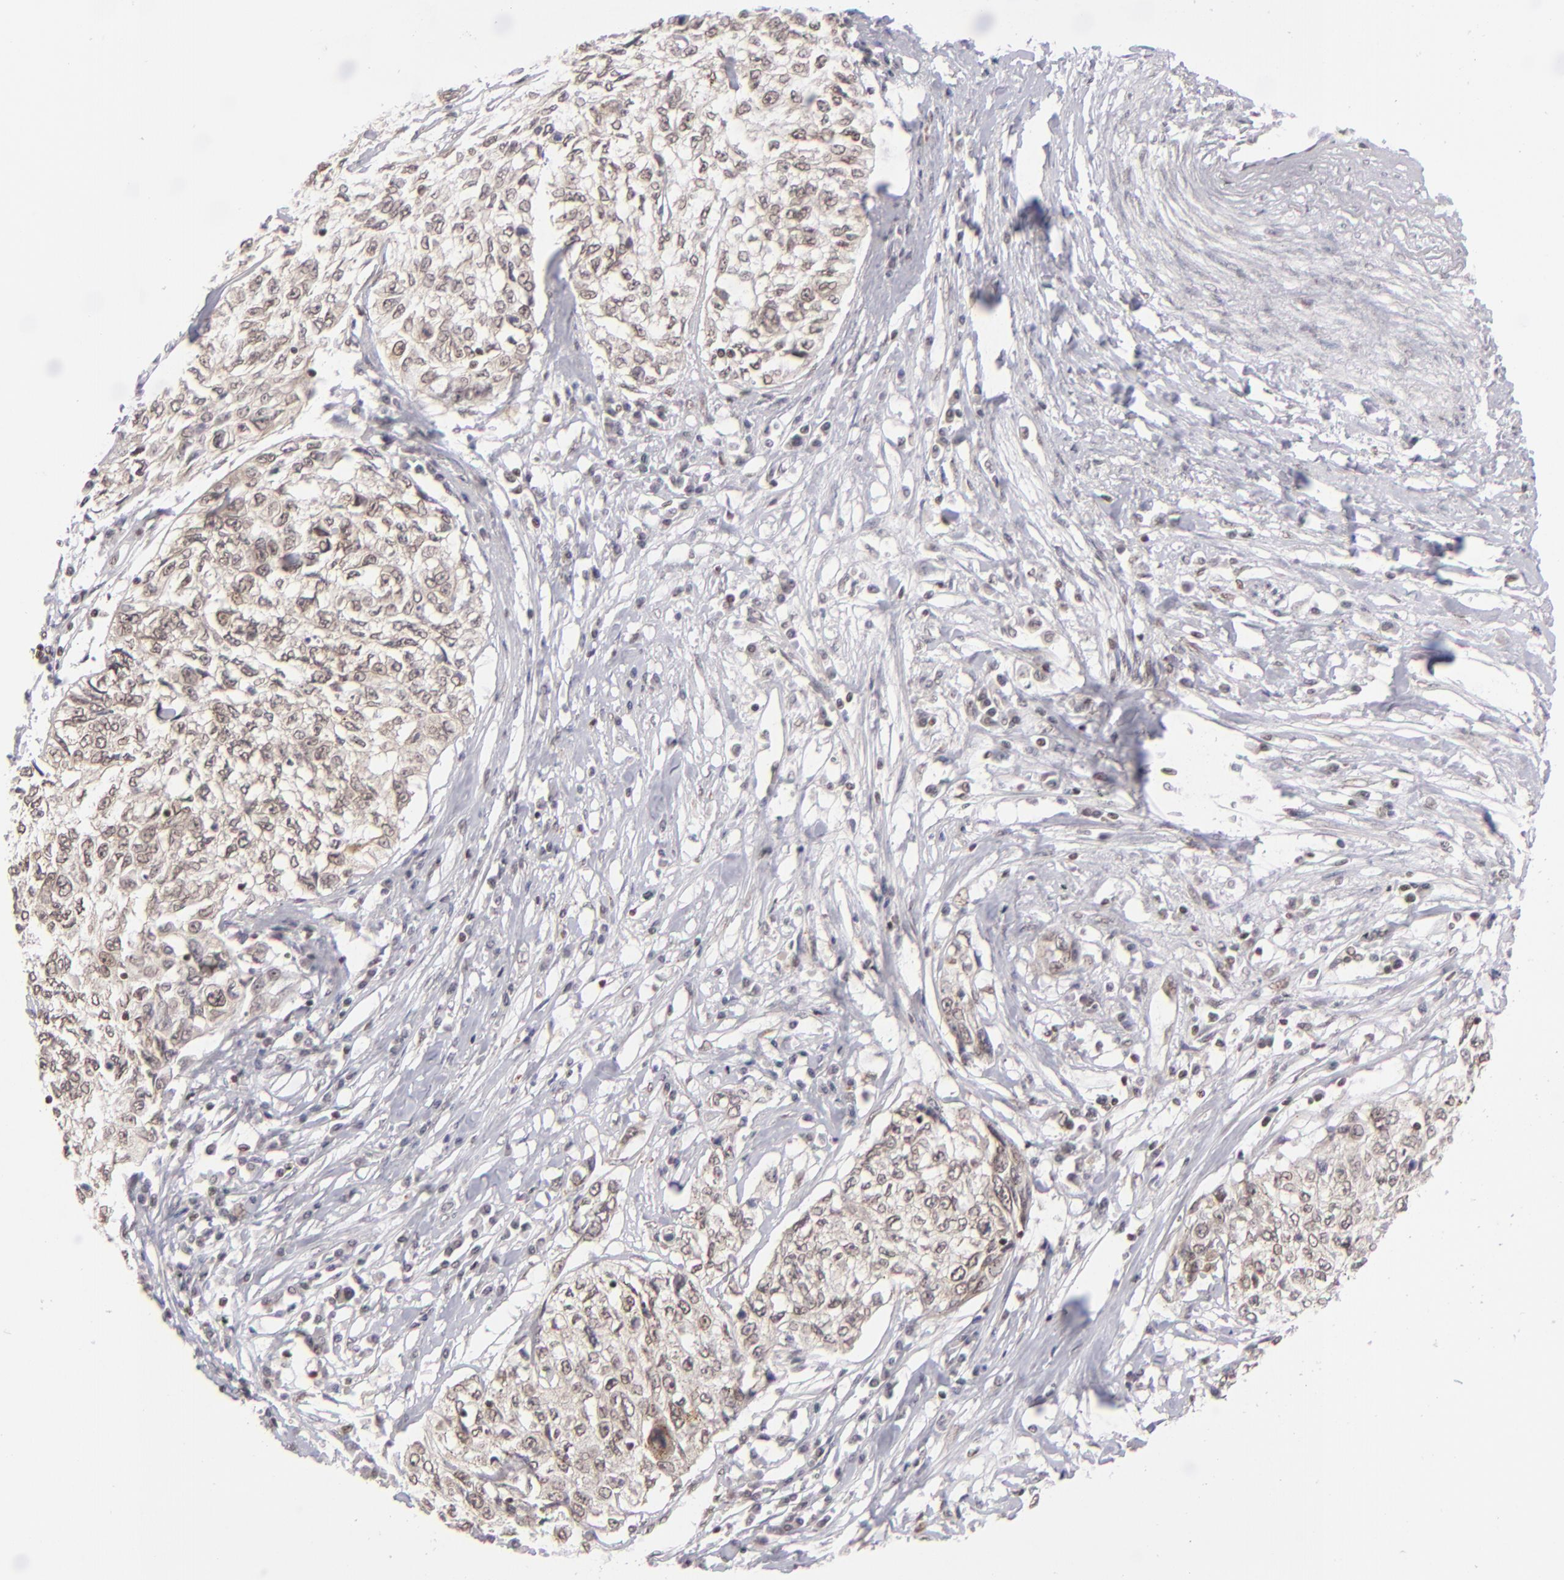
{"staining": {"intensity": "weak", "quantity": ">75%", "location": "nuclear"}, "tissue": "cervical cancer", "cell_type": "Tumor cells", "image_type": "cancer", "snomed": [{"axis": "morphology", "description": "Squamous cell carcinoma, NOS"}, {"axis": "topography", "description": "Cervix"}], "caption": "This image demonstrates immunohistochemistry (IHC) staining of cervical cancer, with low weak nuclear positivity in approximately >75% of tumor cells.", "gene": "MLLT3", "patient": {"sex": "female", "age": 57}}